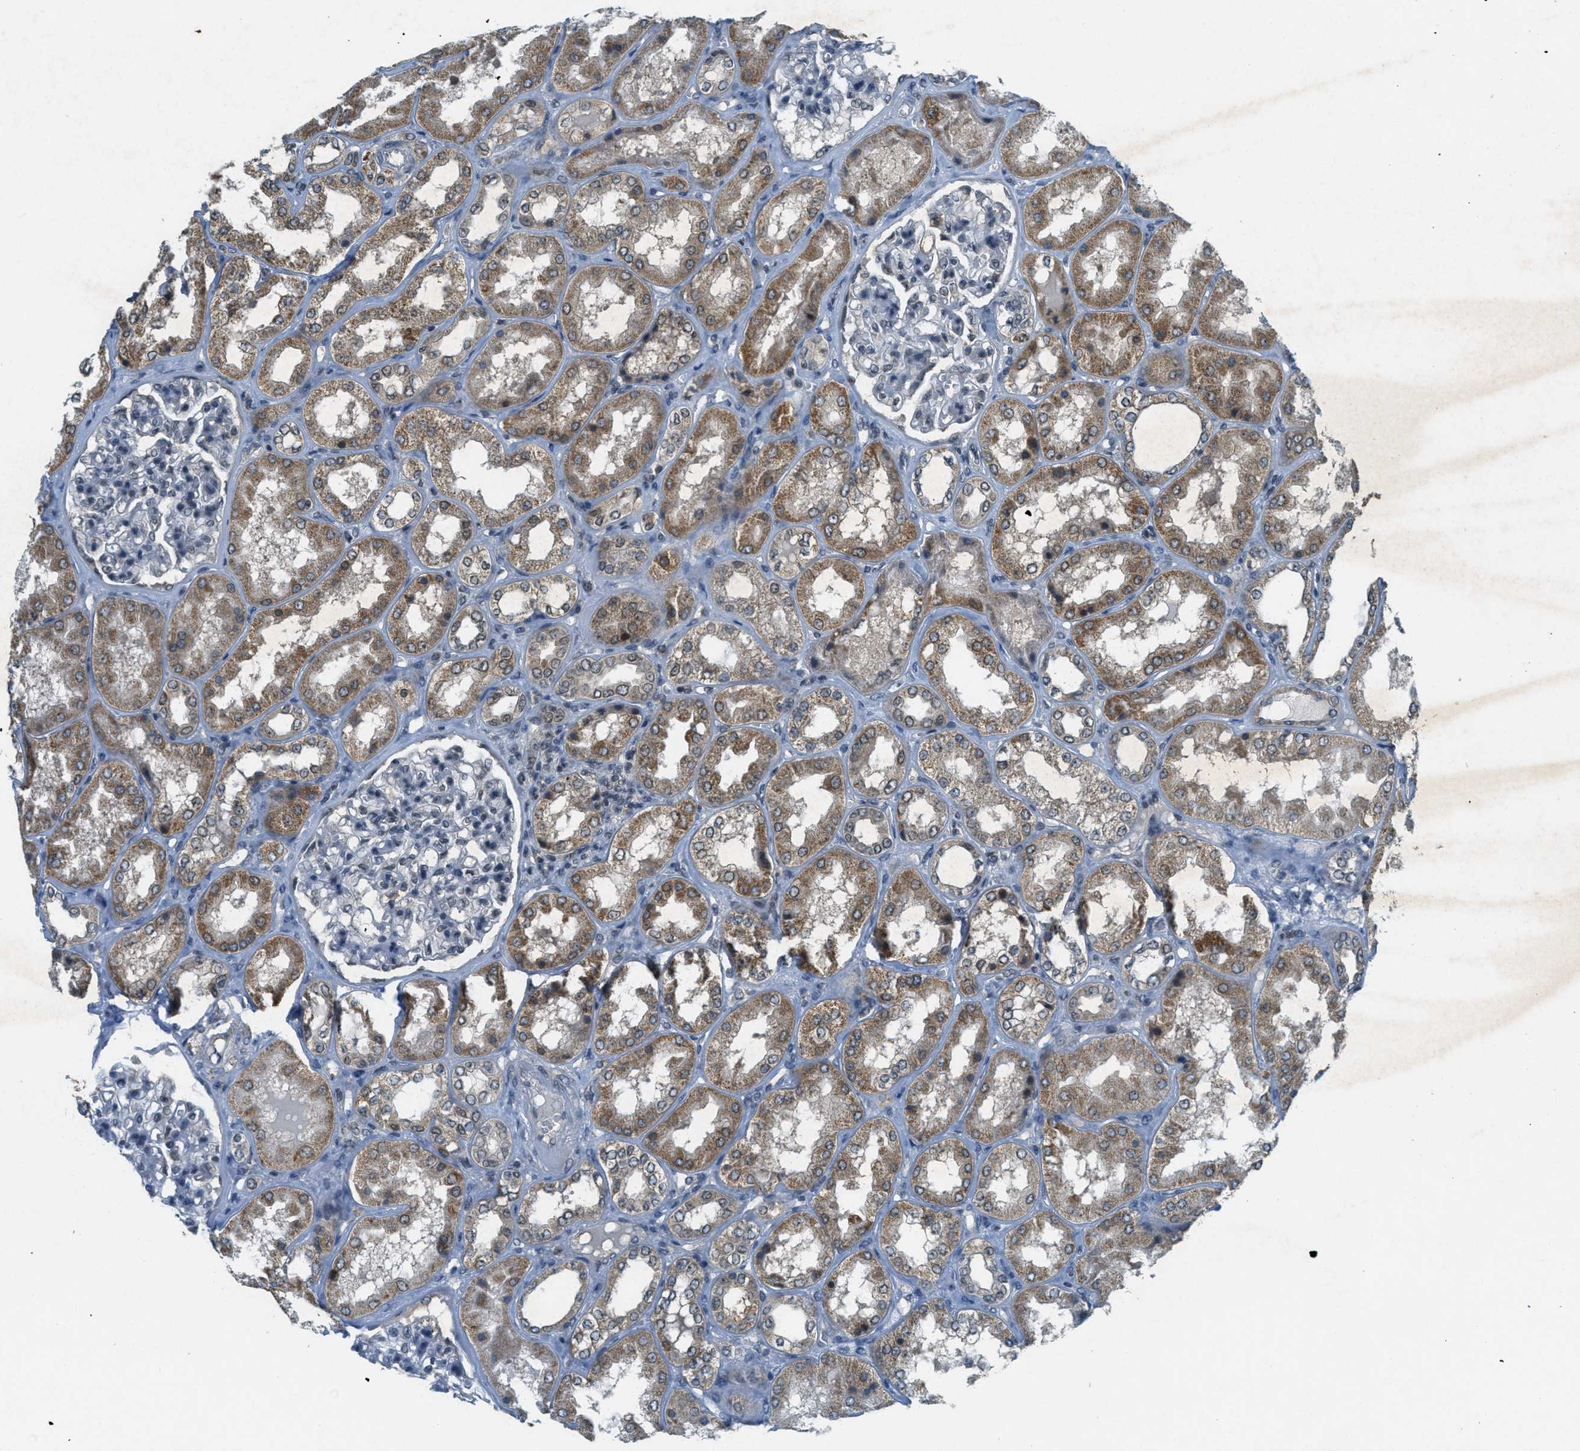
{"staining": {"intensity": "weak", "quantity": "<25%", "location": "cytoplasmic/membranous"}, "tissue": "kidney", "cell_type": "Cells in glomeruli", "image_type": "normal", "snomed": [{"axis": "morphology", "description": "Normal tissue, NOS"}, {"axis": "topography", "description": "Kidney"}], "caption": "The IHC photomicrograph has no significant expression in cells in glomeruli of kidney.", "gene": "TCF20", "patient": {"sex": "female", "age": 56}}